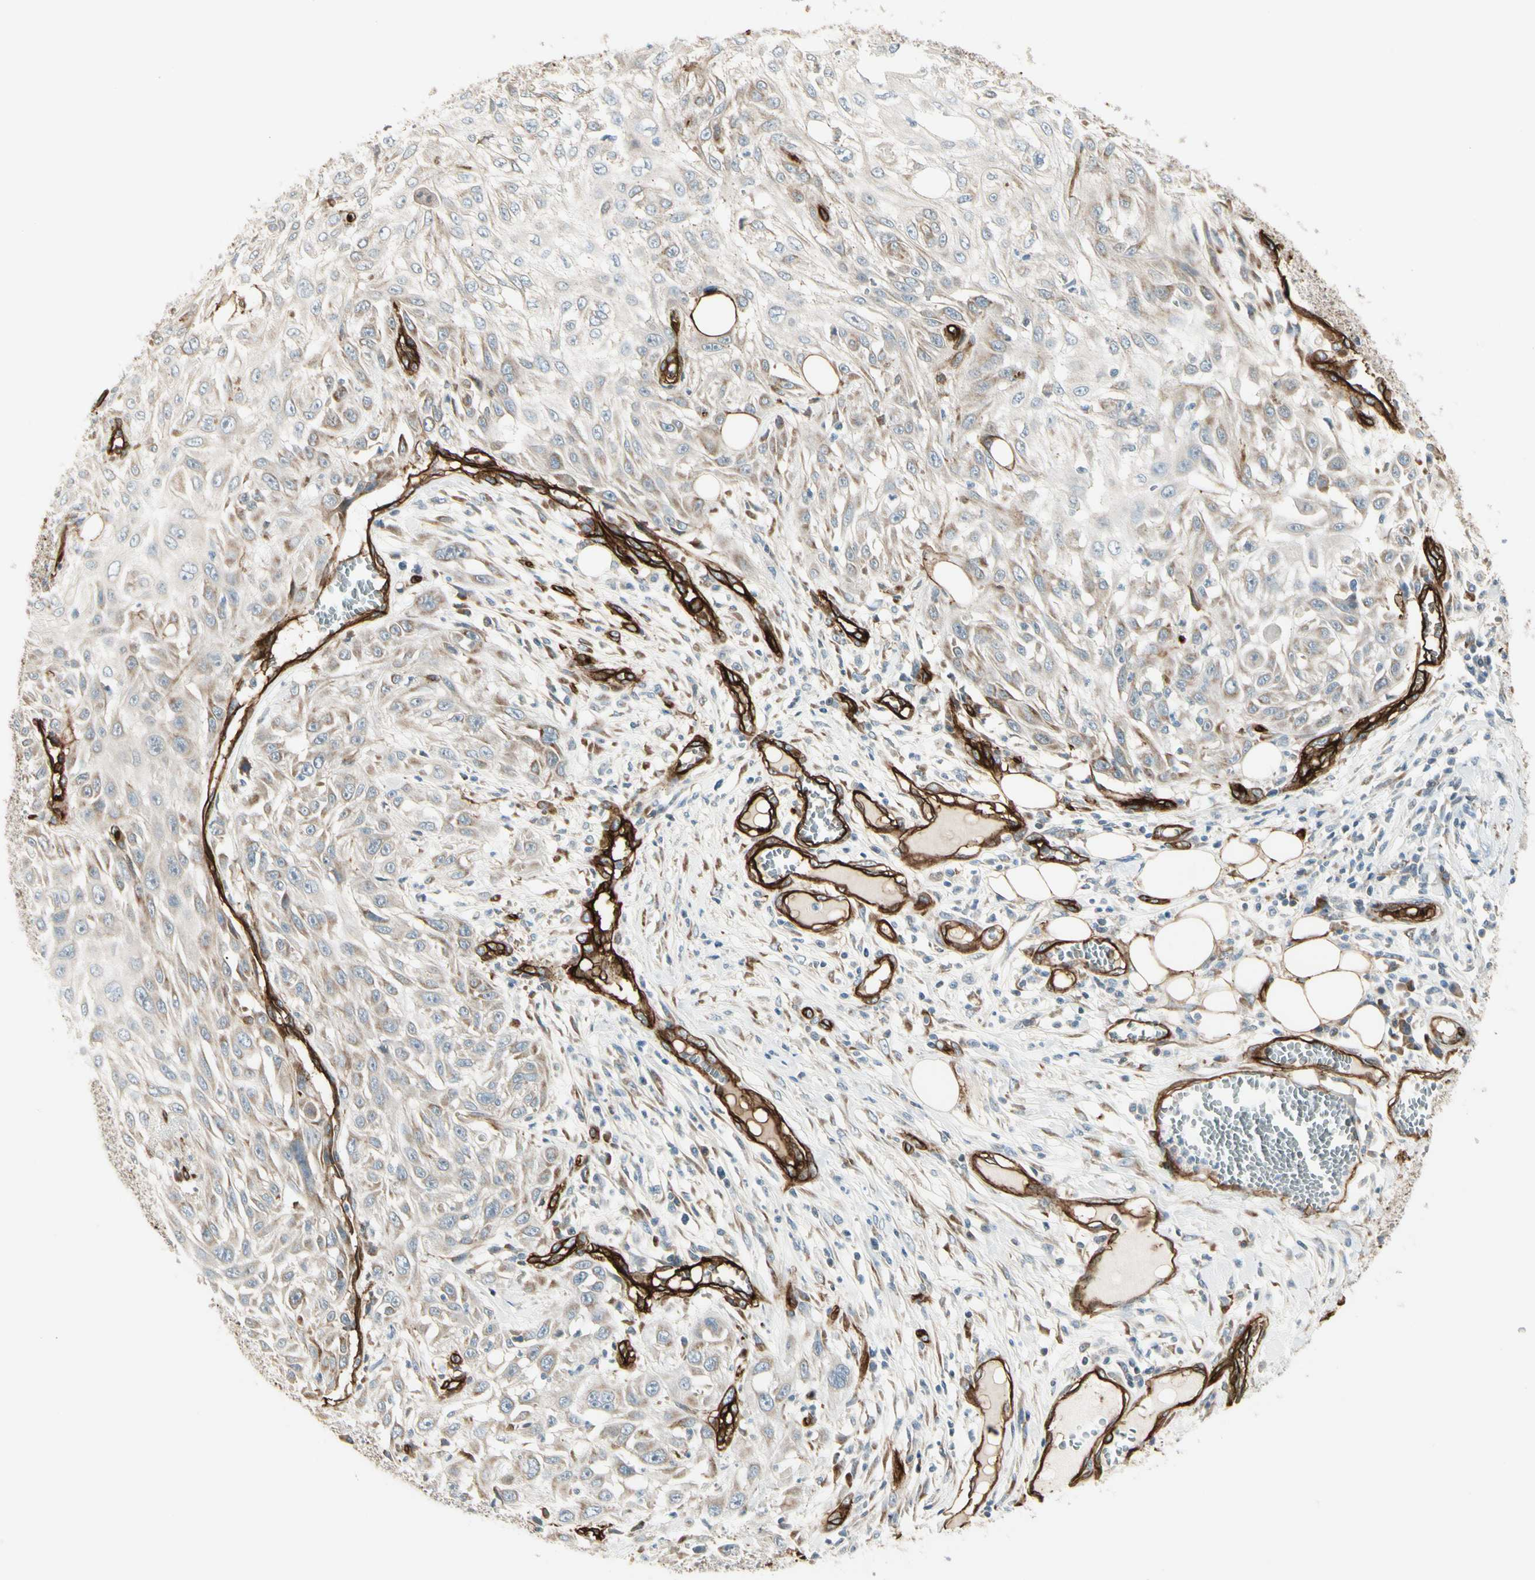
{"staining": {"intensity": "weak", "quantity": ">75%", "location": "cytoplasmic/membranous"}, "tissue": "skin cancer", "cell_type": "Tumor cells", "image_type": "cancer", "snomed": [{"axis": "morphology", "description": "Squamous cell carcinoma, NOS"}, {"axis": "topography", "description": "Skin"}], "caption": "The immunohistochemical stain labels weak cytoplasmic/membranous staining in tumor cells of skin squamous cell carcinoma tissue.", "gene": "MCAM", "patient": {"sex": "male", "age": 75}}